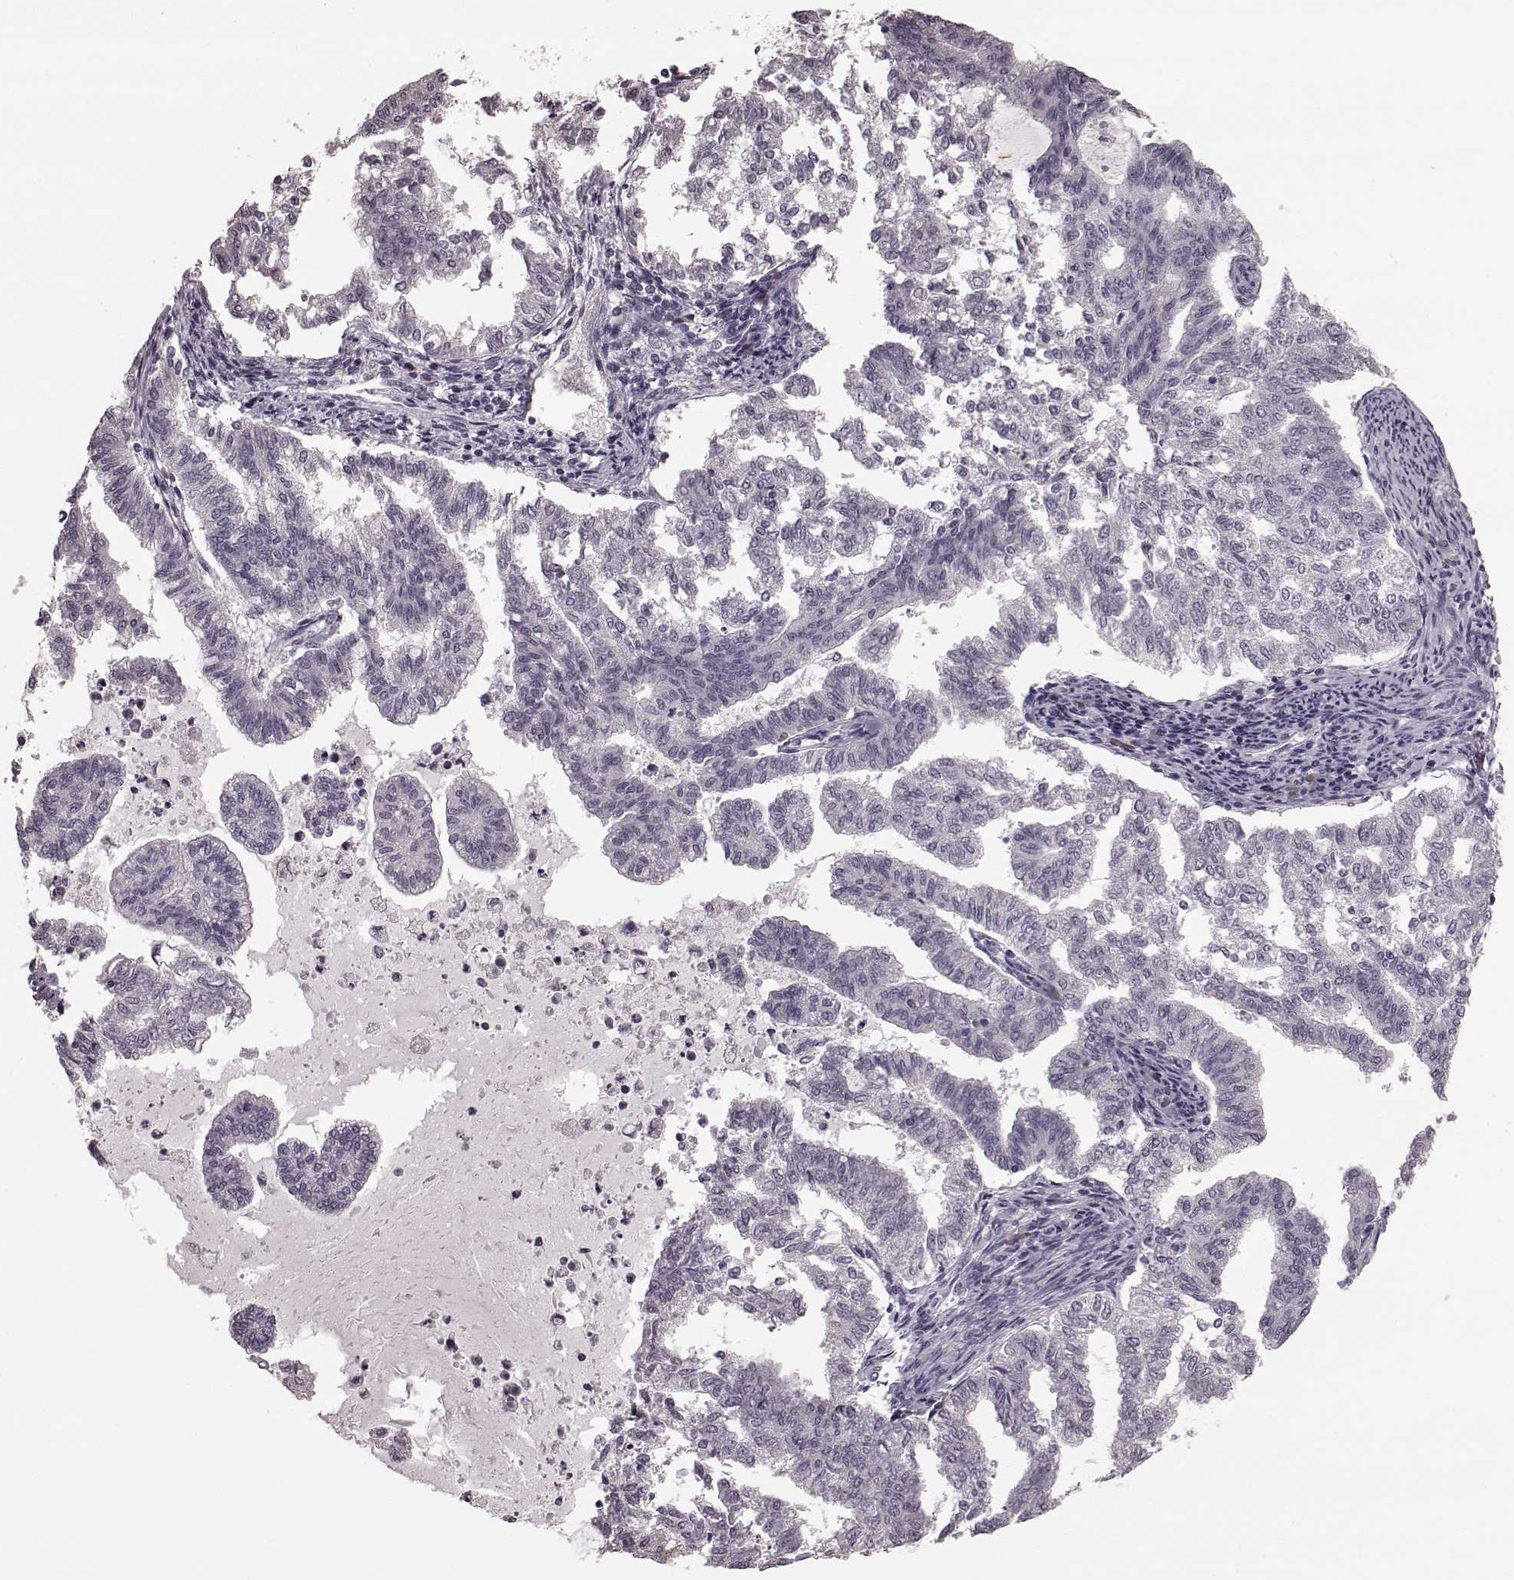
{"staining": {"intensity": "negative", "quantity": "none", "location": "none"}, "tissue": "endometrial cancer", "cell_type": "Tumor cells", "image_type": "cancer", "snomed": [{"axis": "morphology", "description": "Adenocarcinoma, NOS"}, {"axis": "topography", "description": "Endometrium"}], "caption": "Histopathology image shows no significant protein expression in tumor cells of endometrial adenocarcinoma. (DAB immunohistochemistry (IHC), high magnification).", "gene": "CD28", "patient": {"sex": "female", "age": 79}}